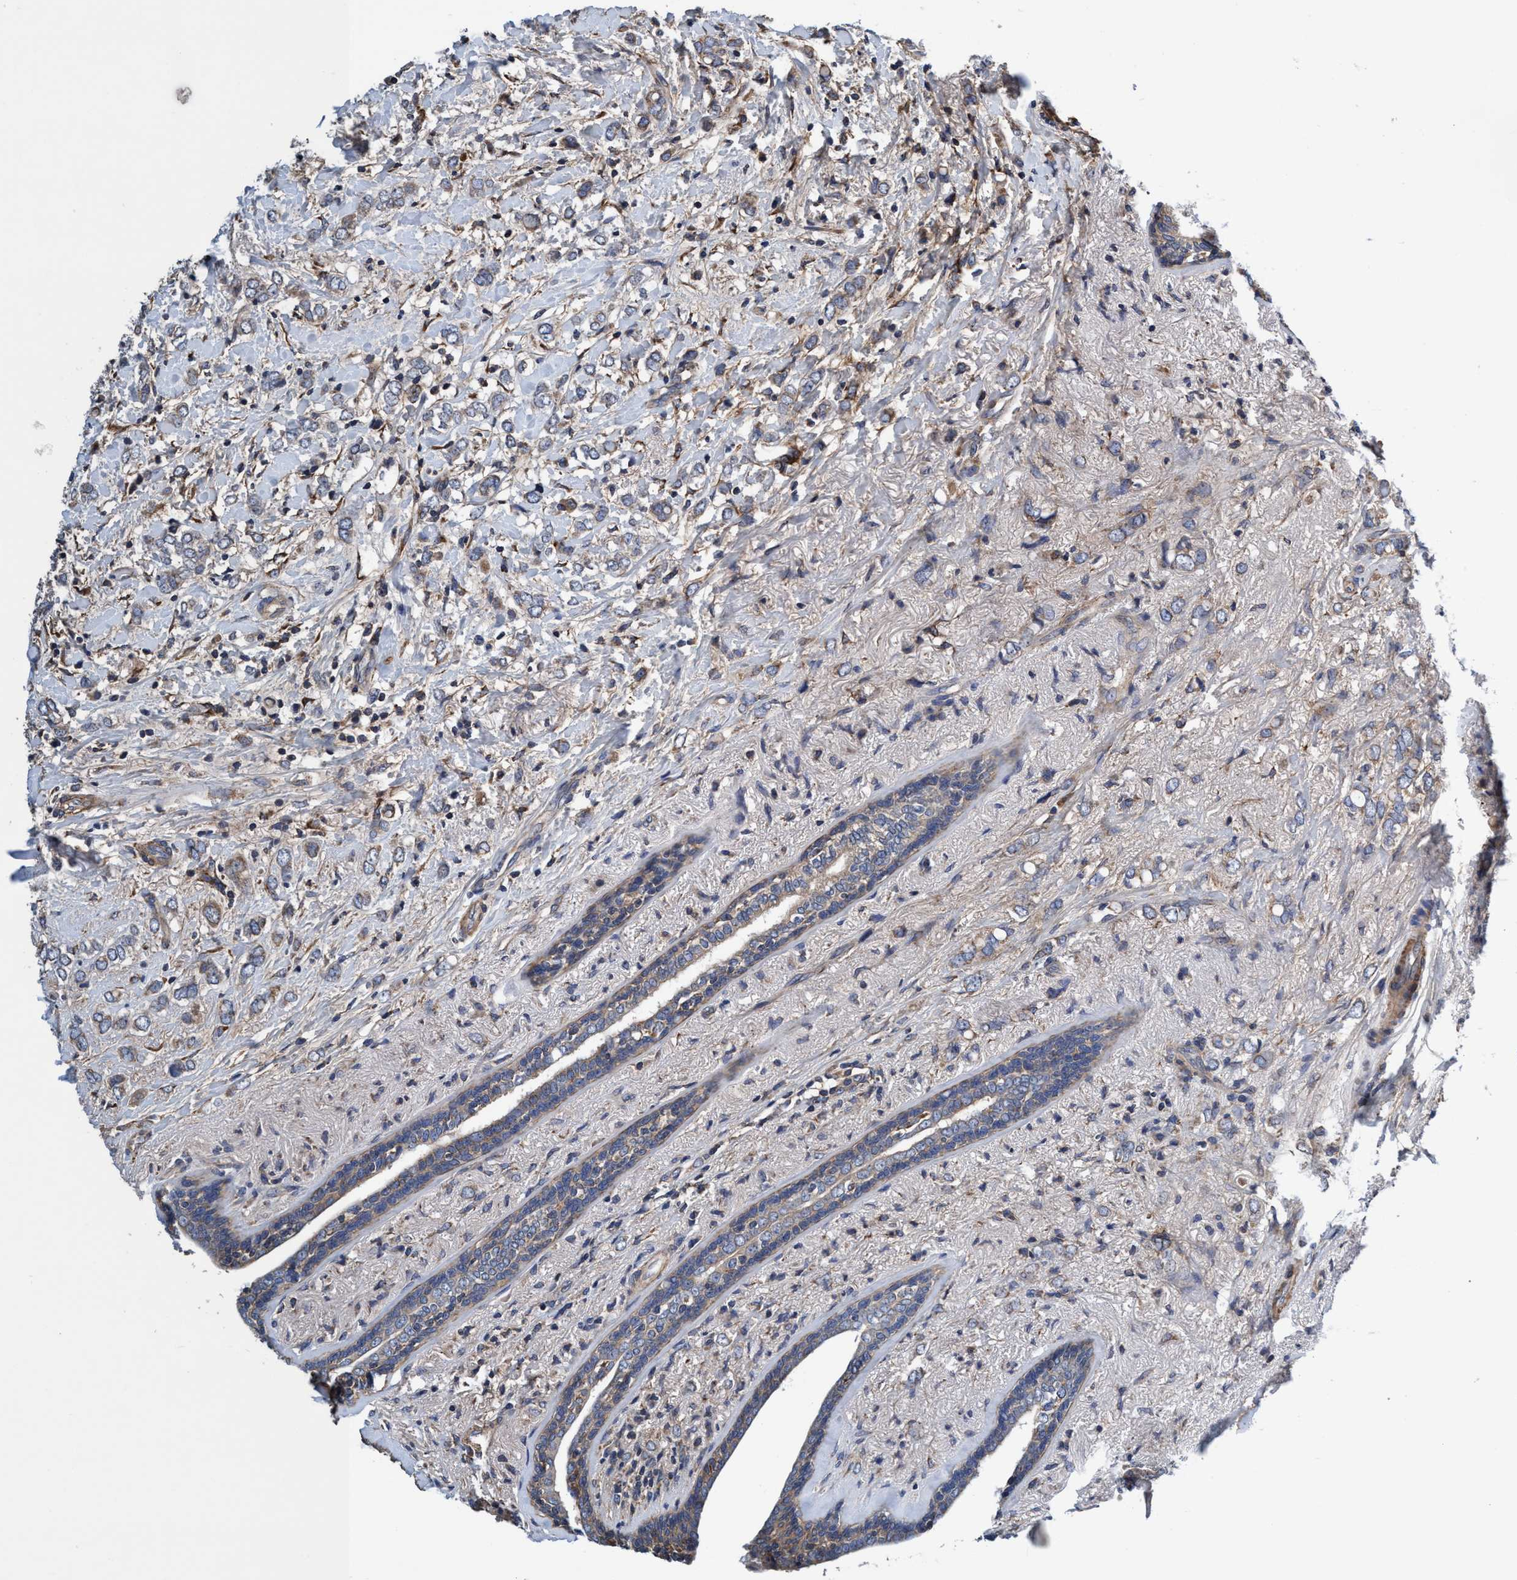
{"staining": {"intensity": "weak", "quantity": "25%-75%", "location": "cytoplasmic/membranous"}, "tissue": "breast cancer", "cell_type": "Tumor cells", "image_type": "cancer", "snomed": [{"axis": "morphology", "description": "Normal tissue, NOS"}, {"axis": "morphology", "description": "Lobular carcinoma"}, {"axis": "topography", "description": "Breast"}], "caption": "About 25%-75% of tumor cells in lobular carcinoma (breast) demonstrate weak cytoplasmic/membranous protein staining as visualized by brown immunohistochemical staining.", "gene": "CALCOCO2", "patient": {"sex": "female", "age": 47}}